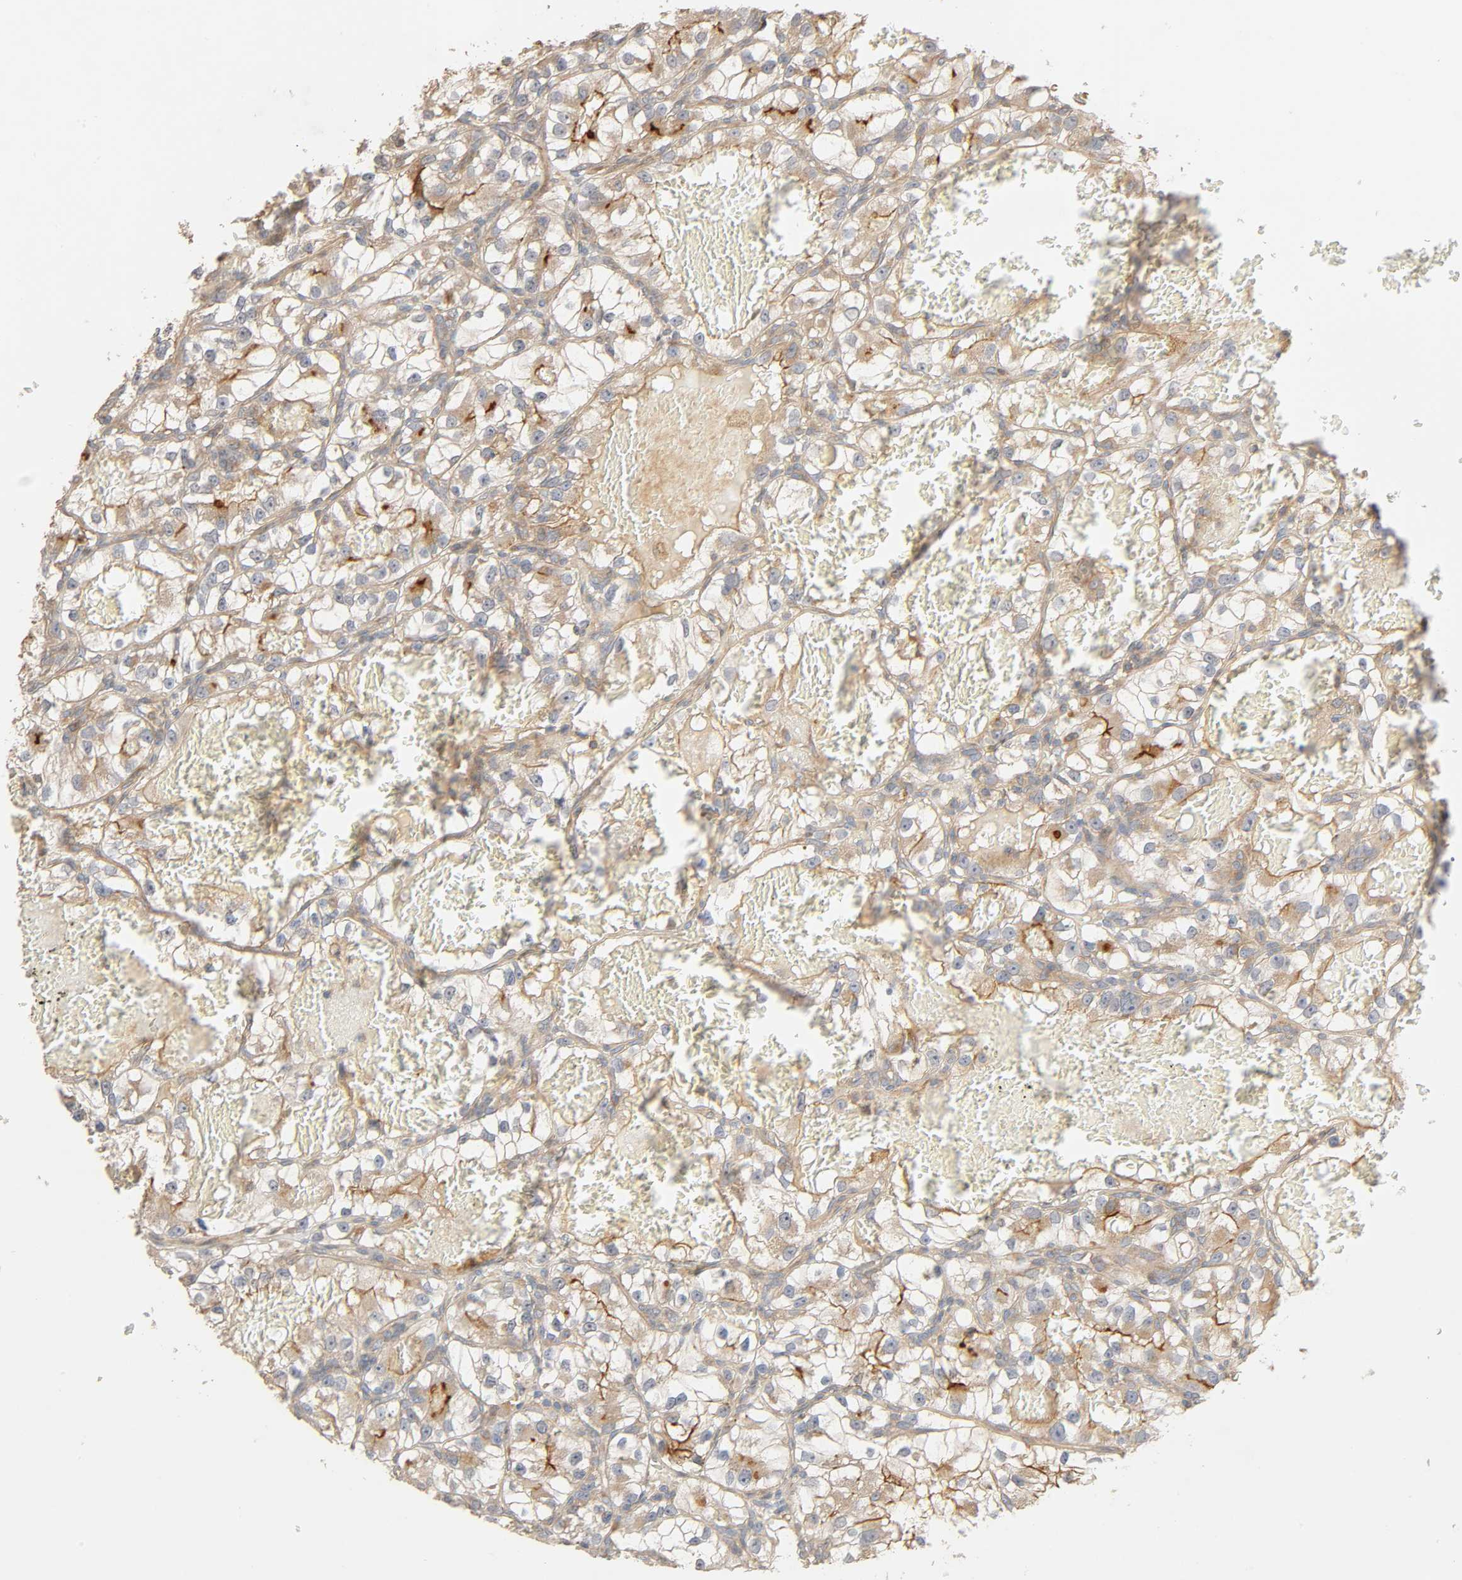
{"staining": {"intensity": "negative", "quantity": "none", "location": "none"}, "tissue": "renal cancer", "cell_type": "Tumor cells", "image_type": "cancer", "snomed": [{"axis": "morphology", "description": "Adenocarcinoma, NOS"}, {"axis": "topography", "description": "Kidney"}], "caption": "This is an immunohistochemistry image of human renal cancer. There is no positivity in tumor cells.", "gene": "SGSM1", "patient": {"sex": "female", "age": 57}}